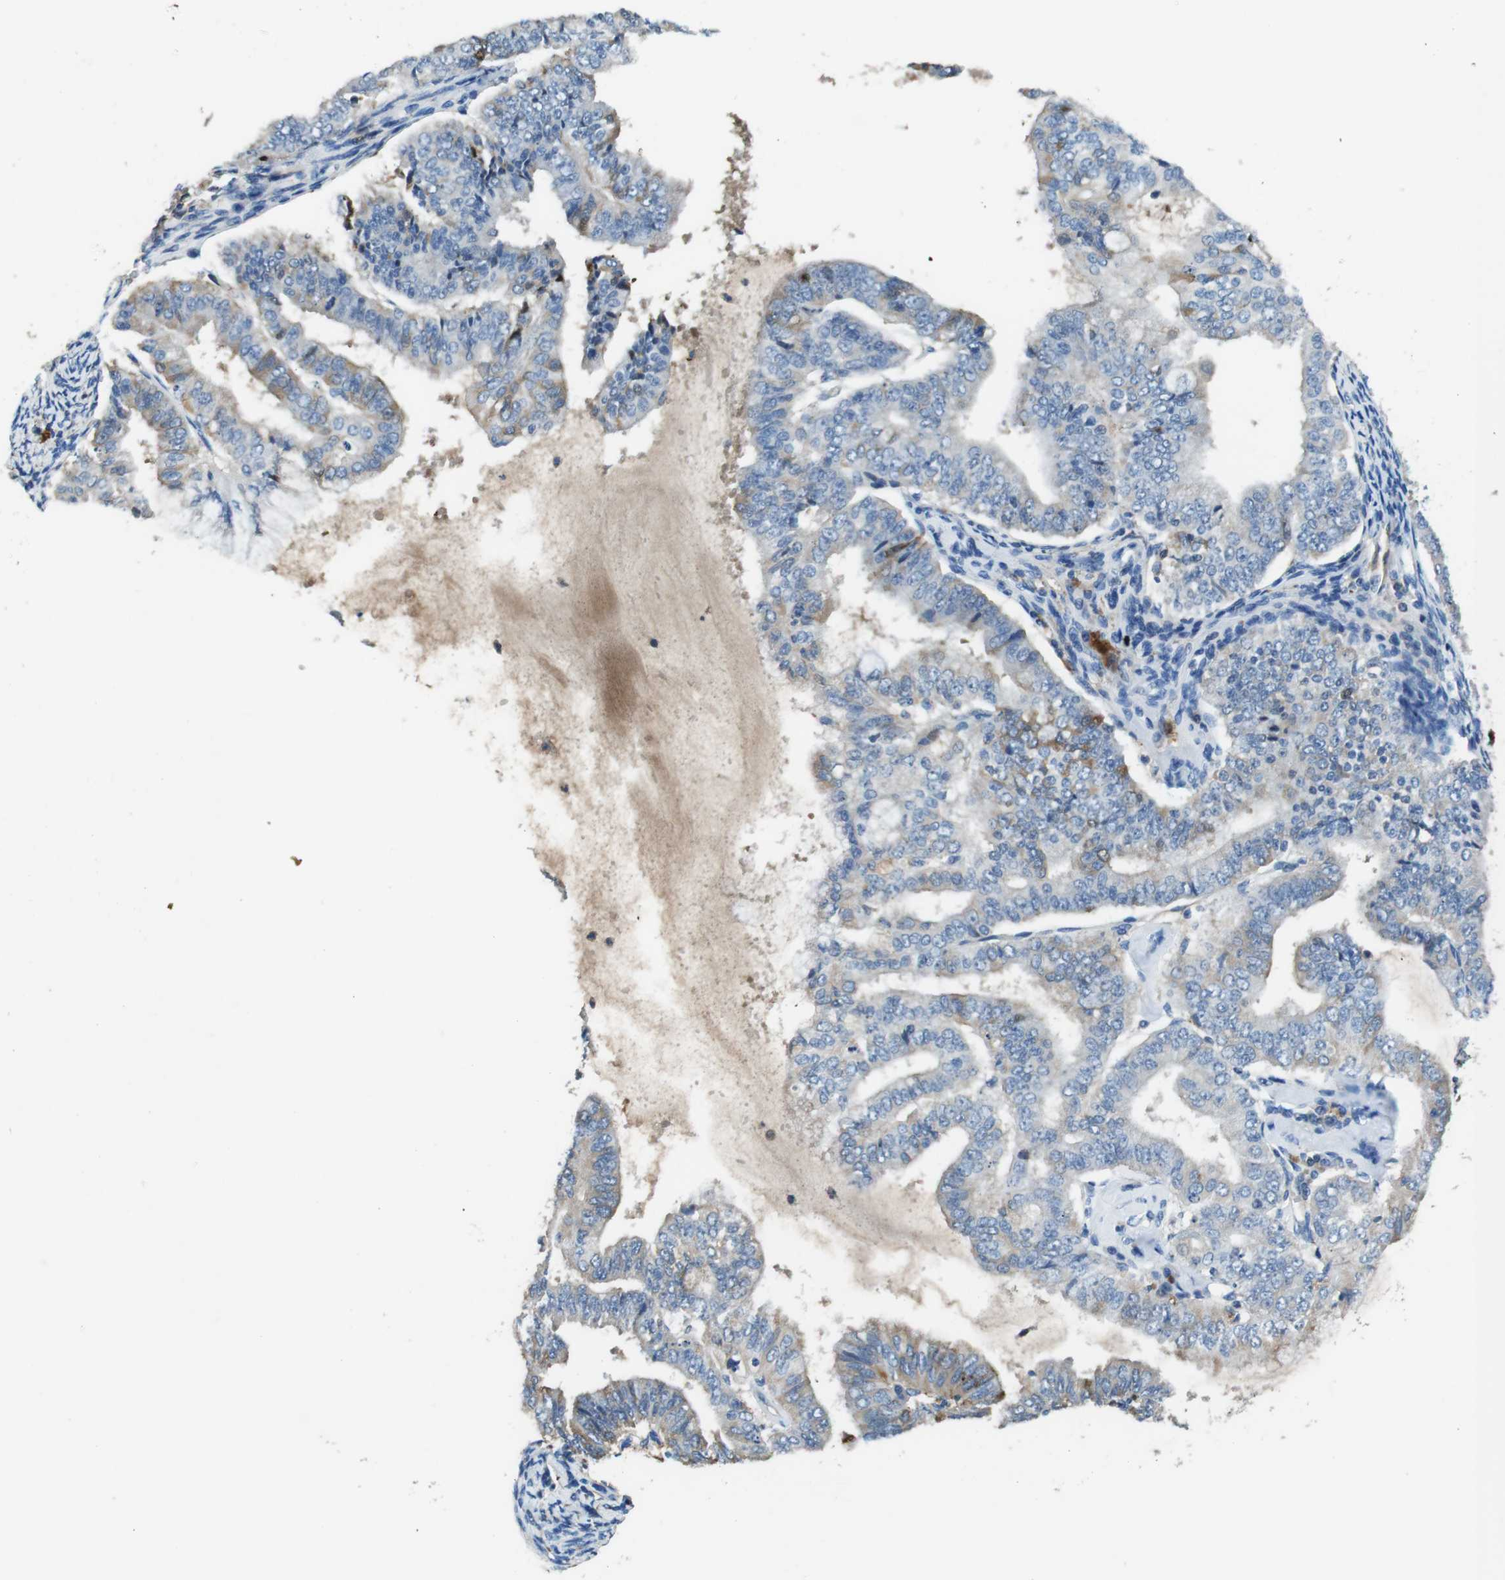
{"staining": {"intensity": "moderate", "quantity": "<25%", "location": "cytoplasmic/membranous"}, "tissue": "endometrial cancer", "cell_type": "Tumor cells", "image_type": "cancer", "snomed": [{"axis": "morphology", "description": "Adenocarcinoma, NOS"}, {"axis": "topography", "description": "Endometrium"}], "caption": "Immunohistochemical staining of endometrial adenocarcinoma reveals moderate cytoplasmic/membranous protein positivity in approximately <25% of tumor cells. (Brightfield microscopy of DAB IHC at high magnification).", "gene": "TMPRSS15", "patient": {"sex": "female", "age": 63}}